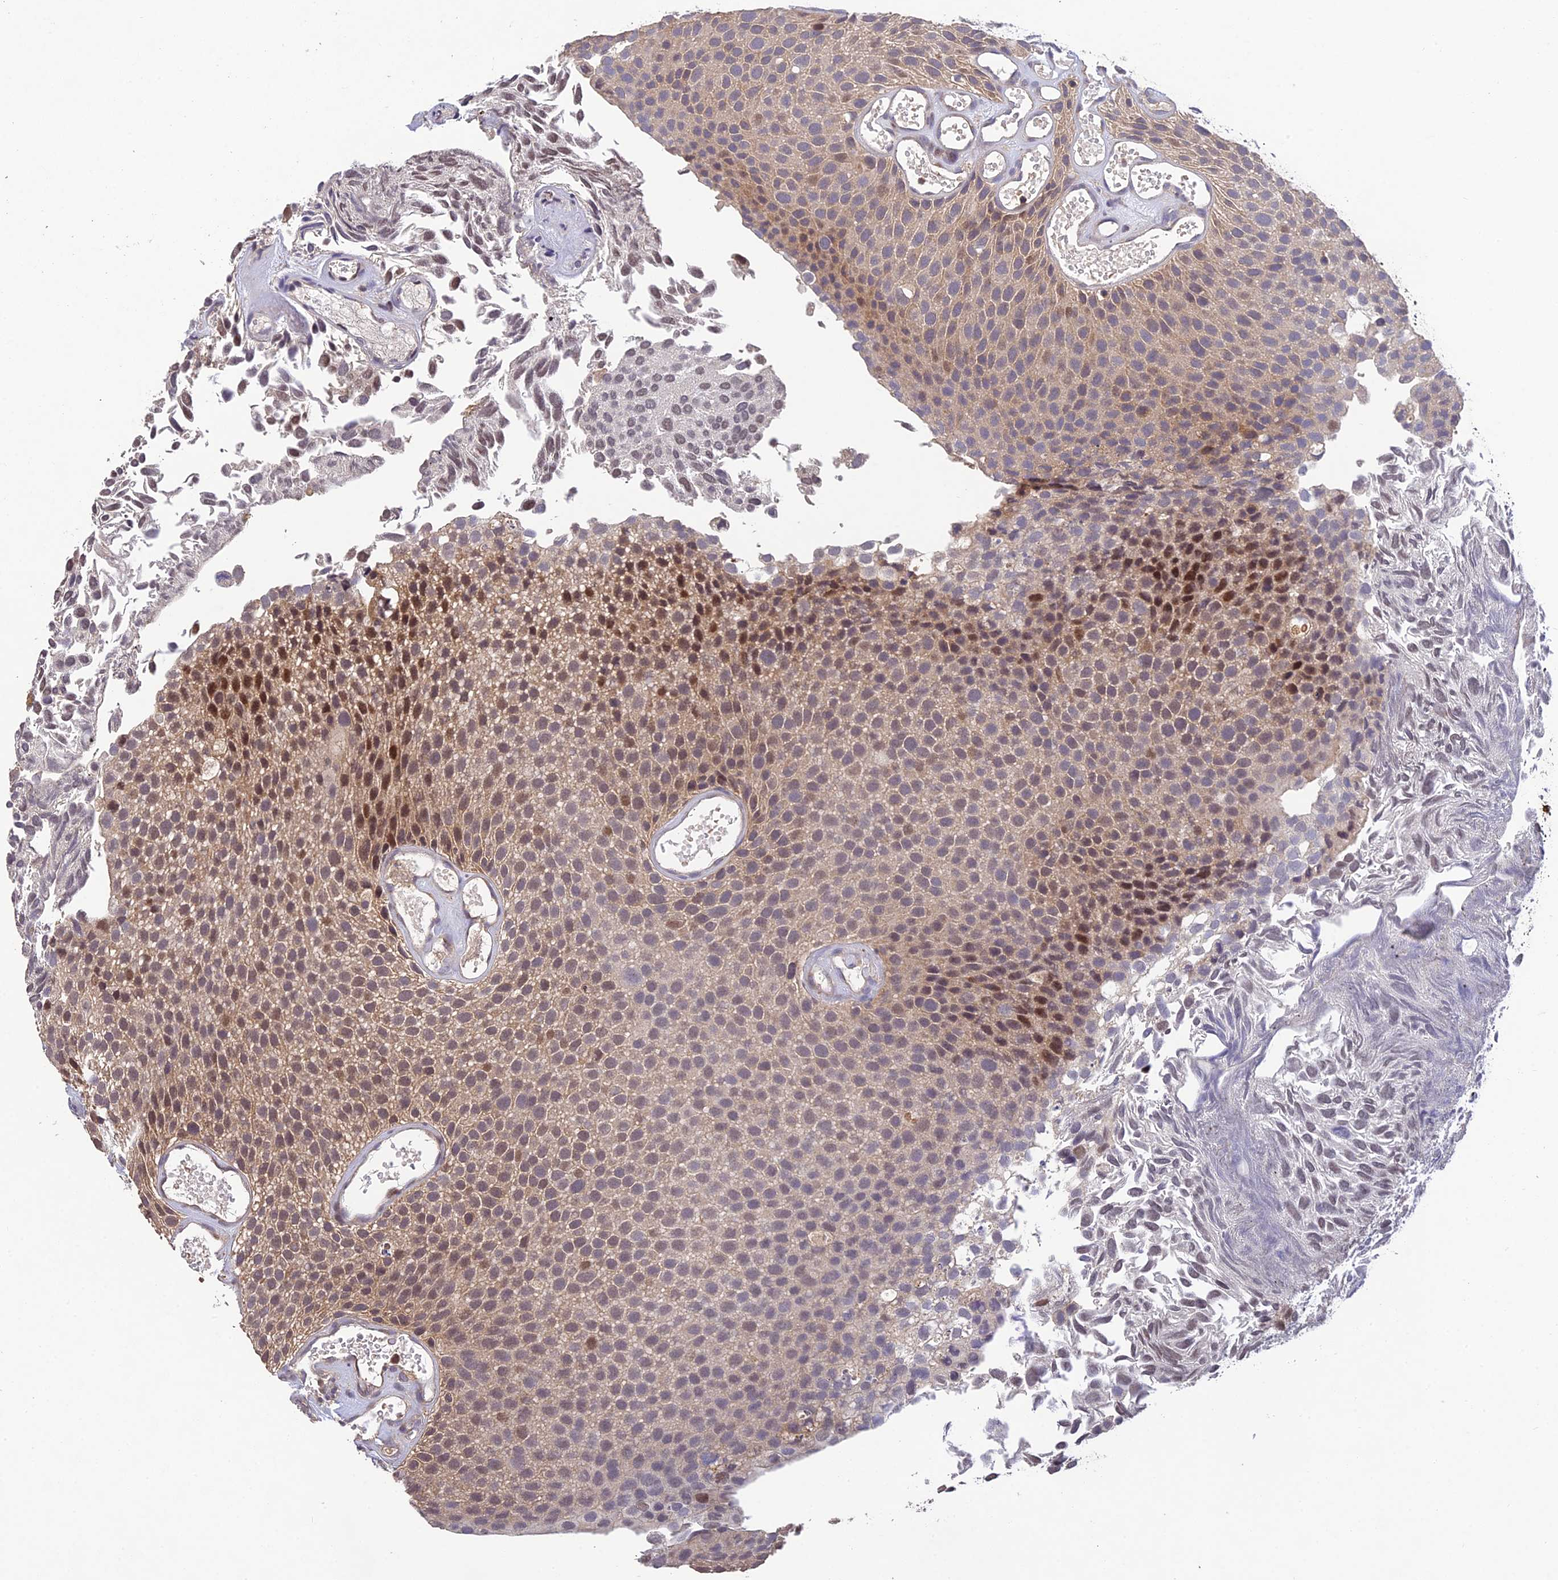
{"staining": {"intensity": "moderate", "quantity": "25%-75%", "location": "nuclear"}, "tissue": "urothelial cancer", "cell_type": "Tumor cells", "image_type": "cancer", "snomed": [{"axis": "morphology", "description": "Urothelial carcinoma, Low grade"}, {"axis": "topography", "description": "Urinary bladder"}], "caption": "Protein staining by immunohistochemistry displays moderate nuclear expression in about 25%-75% of tumor cells in urothelial cancer.", "gene": "DENND5B", "patient": {"sex": "male", "age": 89}}